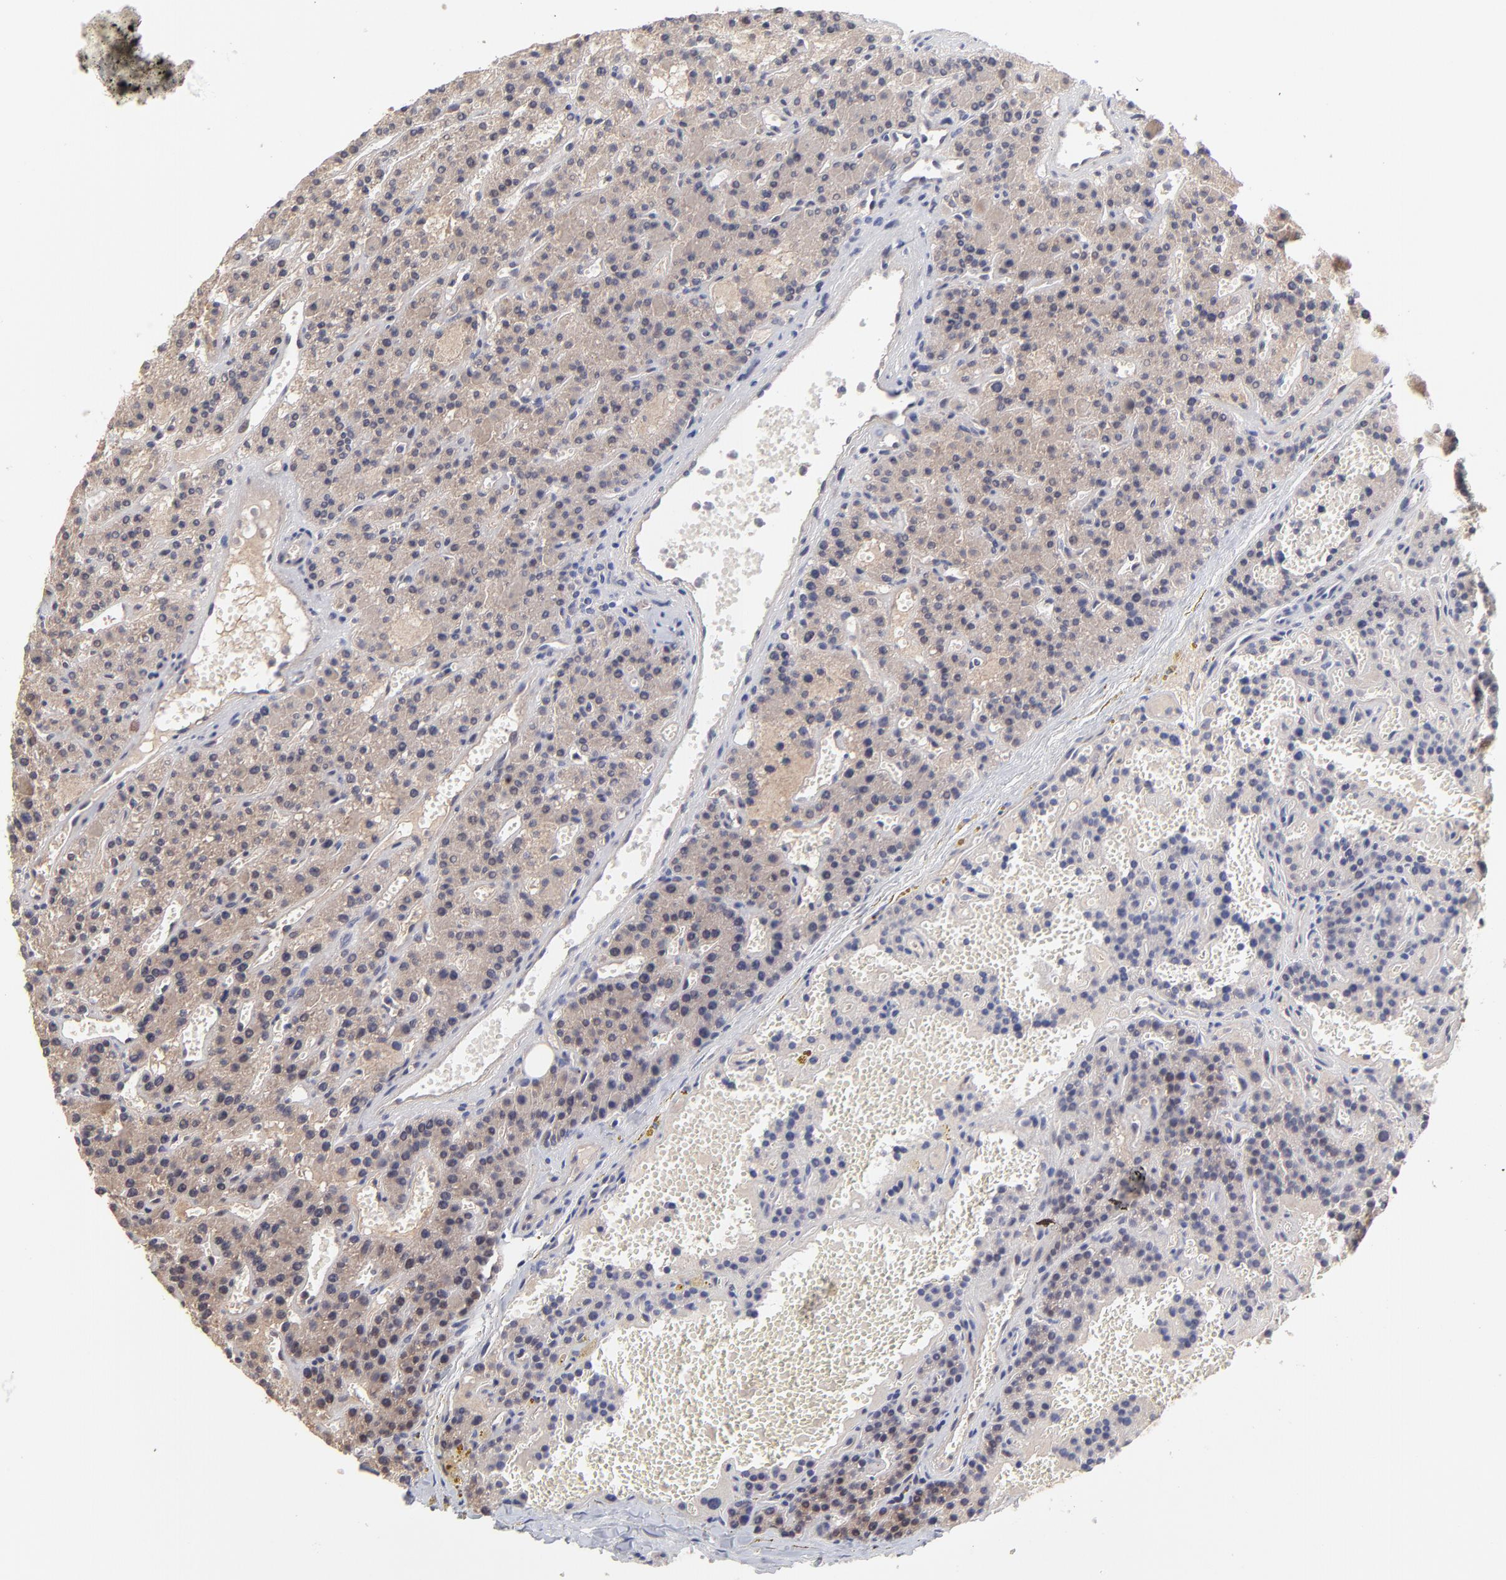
{"staining": {"intensity": "moderate", "quantity": ">75%", "location": "cytoplasmic/membranous"}, "tissue": "parathyroid gland", "cell_type": "Glandular cells", "image_type": "normal", "snomed": [{"axis": "morphology", "description": "Normal tissue, NOS"}, {"axis": "topography", "description": "Parathyroid gland"}], "caption": "Moderate cytoplasmic/membranous expression is appreciated in approximately >75% of glandular cells in benign parathyroid gland. (Brightfield microscopy of DAB IHC at high magnification).", "gene": "GART", "patient": {"sex": "male", "age": 25}}